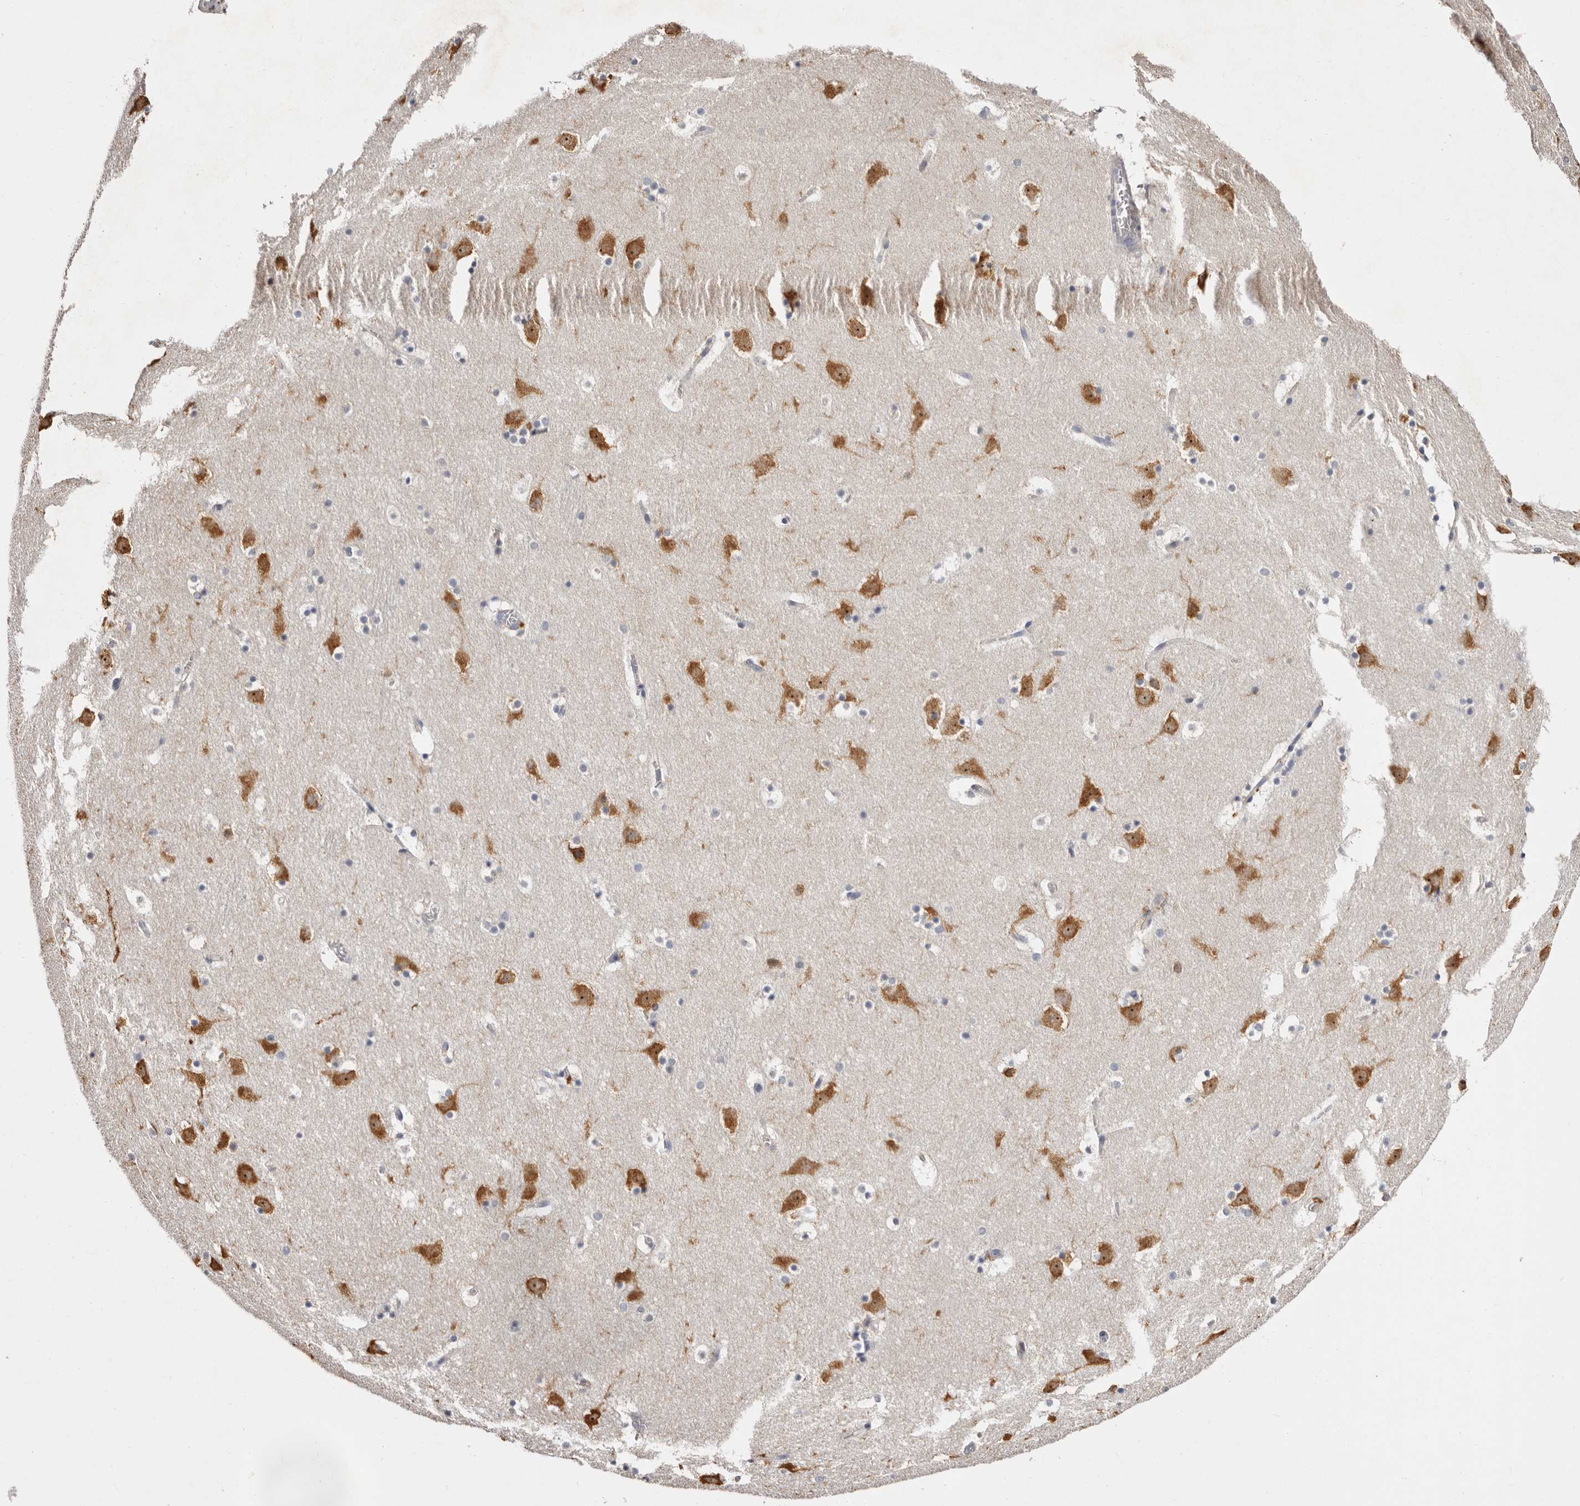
{"staining": {"intensity": "negative", "quantity": "none", "location": "none"}, "tissue": "caudate", "cell_type": "Glial cells", "image_type": "normal", "snomed": [{"axis": "morphology", "description": "Normal tissue, NOS"}, {"axis": "topography", "description": "Lateral ventricle wall"}], "caption": "DAB immunohistochemical staining of normal caudate shows no significant staining in glial cells.", "gene": "FAM167B", "patient": {"sex": "male", "age": 45}}